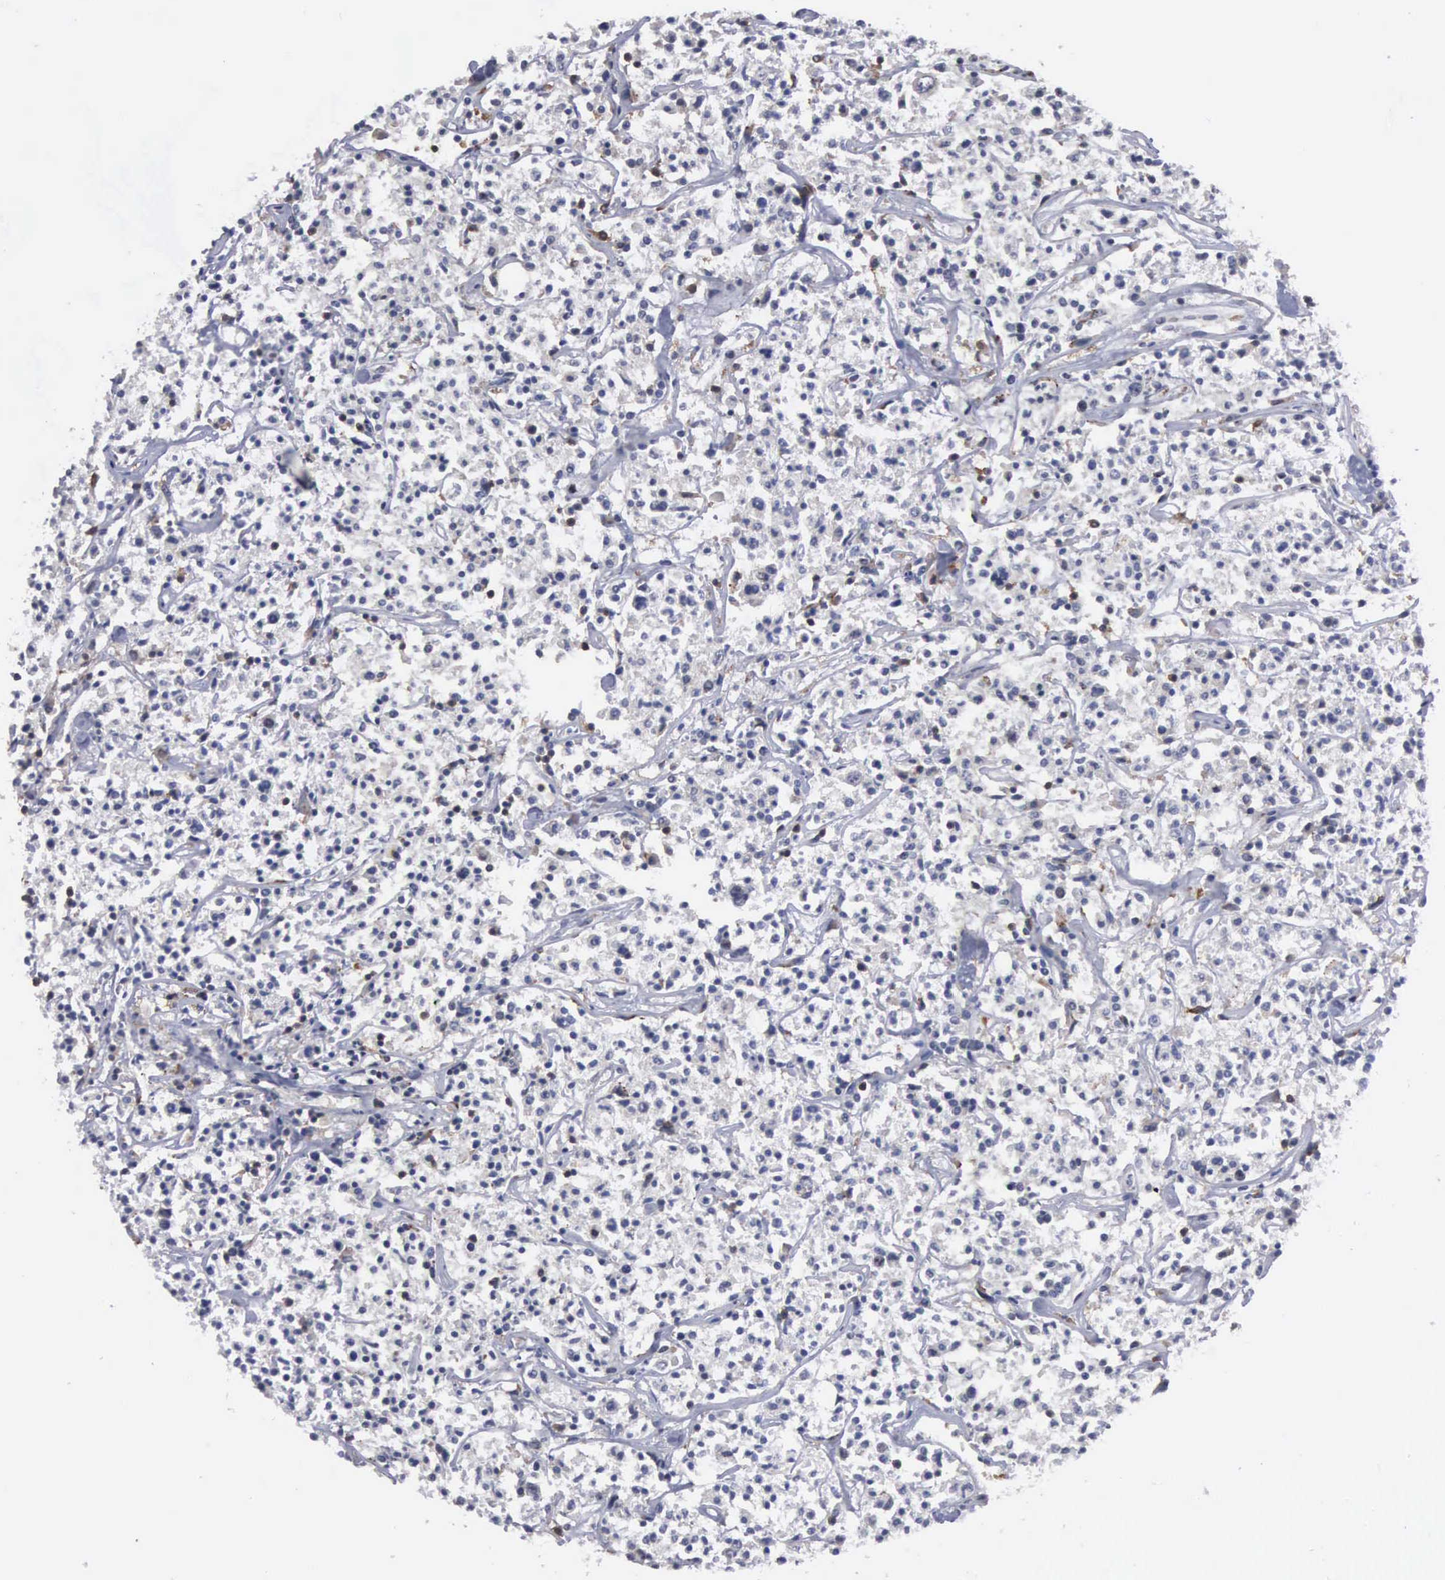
{"staining": {"intensity": "negative", "quantity": "none", "location": "none"}, "tissue": "lymphoma", "cell_type": "Tumor cells", "image_type": "cancer", "snomed": [{"axis": "morphology", "description": "Malignant lymphoma, non-Hodgkin's type, Low grade"}, {"axis": "topography", "description": "Small intestine"}], "caption": "This histopathology image is of lymphoma stained with immunohistochemistry to label a protein in brown with the nuclei are counter-stained blue. There is no positivity in tumor cells.", "gene": "TRMT5", "patient": {"sex": "female", "age": 59}}